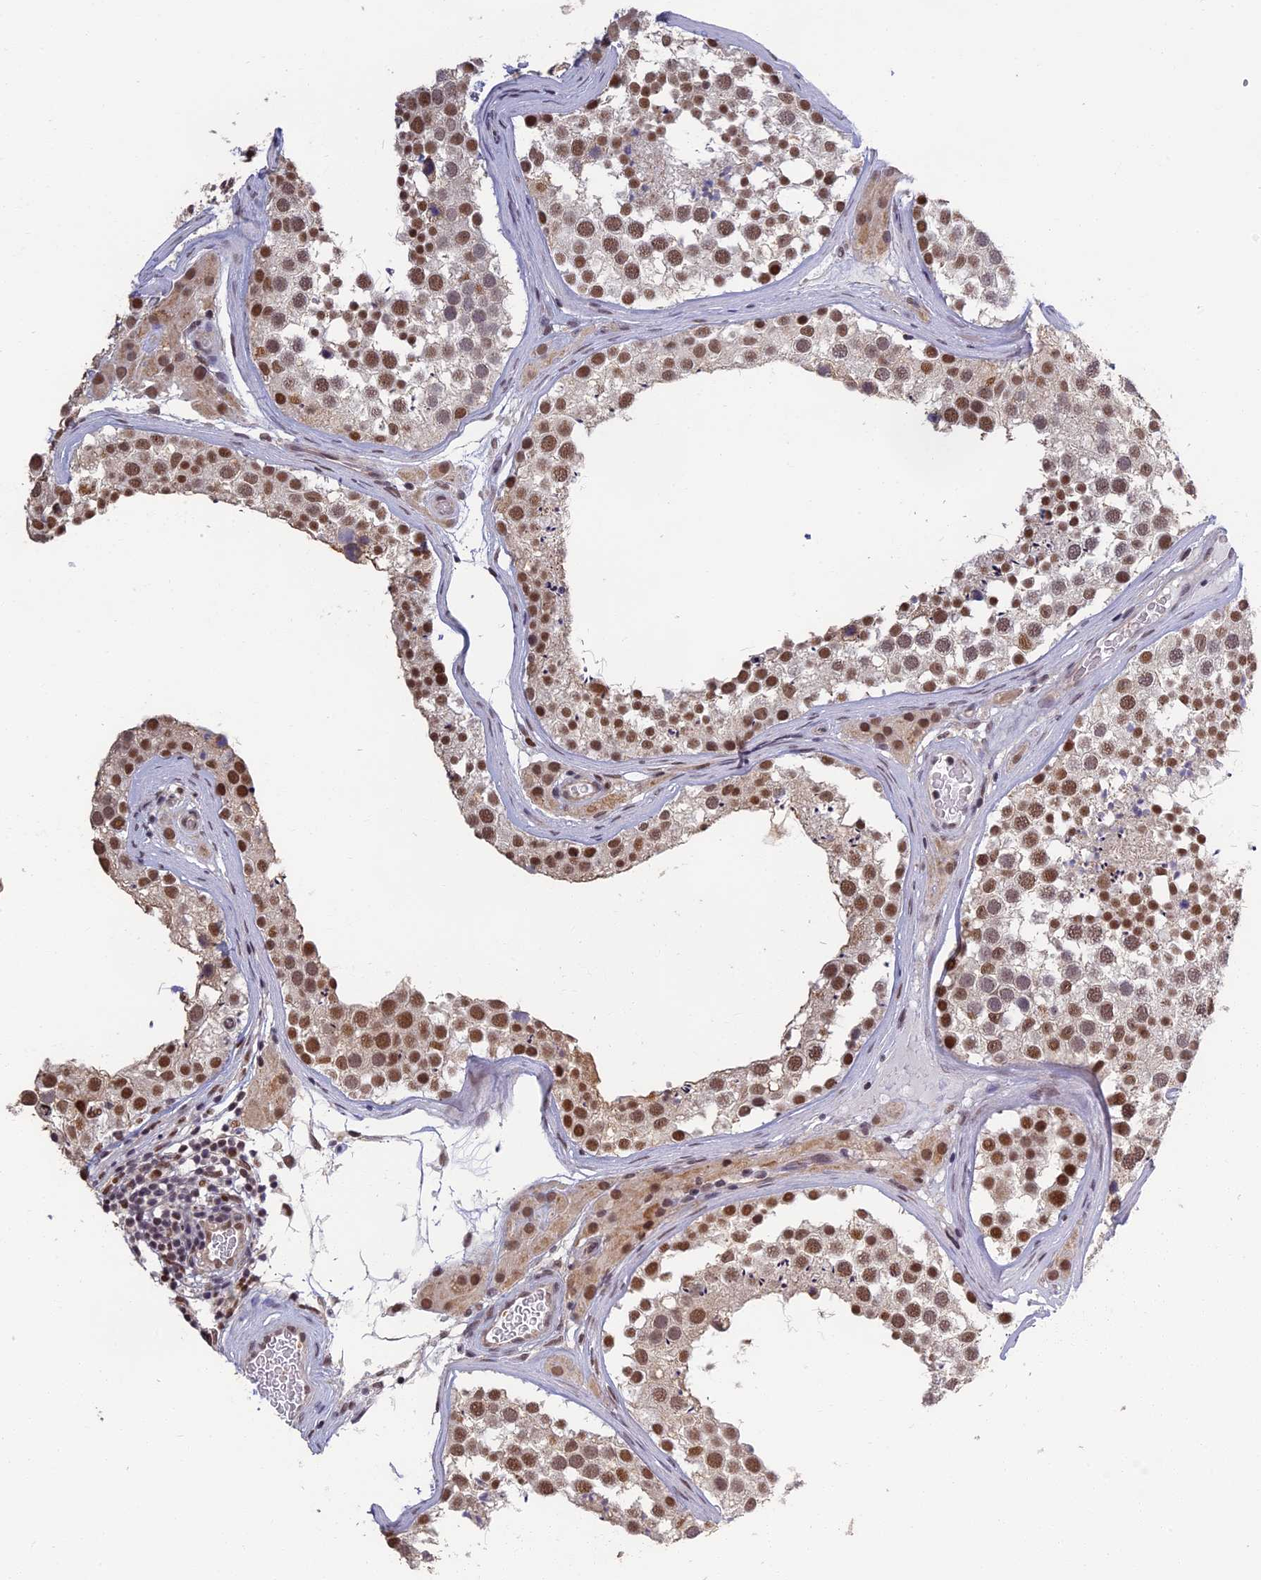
{"staining": {"intensity": "moderate", "quantity": ">75%", "location": "nuclear"}, "tissue": "testis", "cell_type": "Cells in seminiferous ducts", "image_type": "normal", "snomed": [{"axis": "morphology", "description": "Normal tissue, NOS"}, {"axis": "topography", "description": "Testis"}], "caption": "Normal testis exhibits moderate nuclear staining in approximately >75% of cells in seminiferous ducts, visualized by immunohistochemistry. (Stains: DAB in brown, nuclei in blue, Microscopy: brightfield microscopy at high magnification).", "gene": "MORF4L1", "patient": {"sex": "male", "age": 46}}